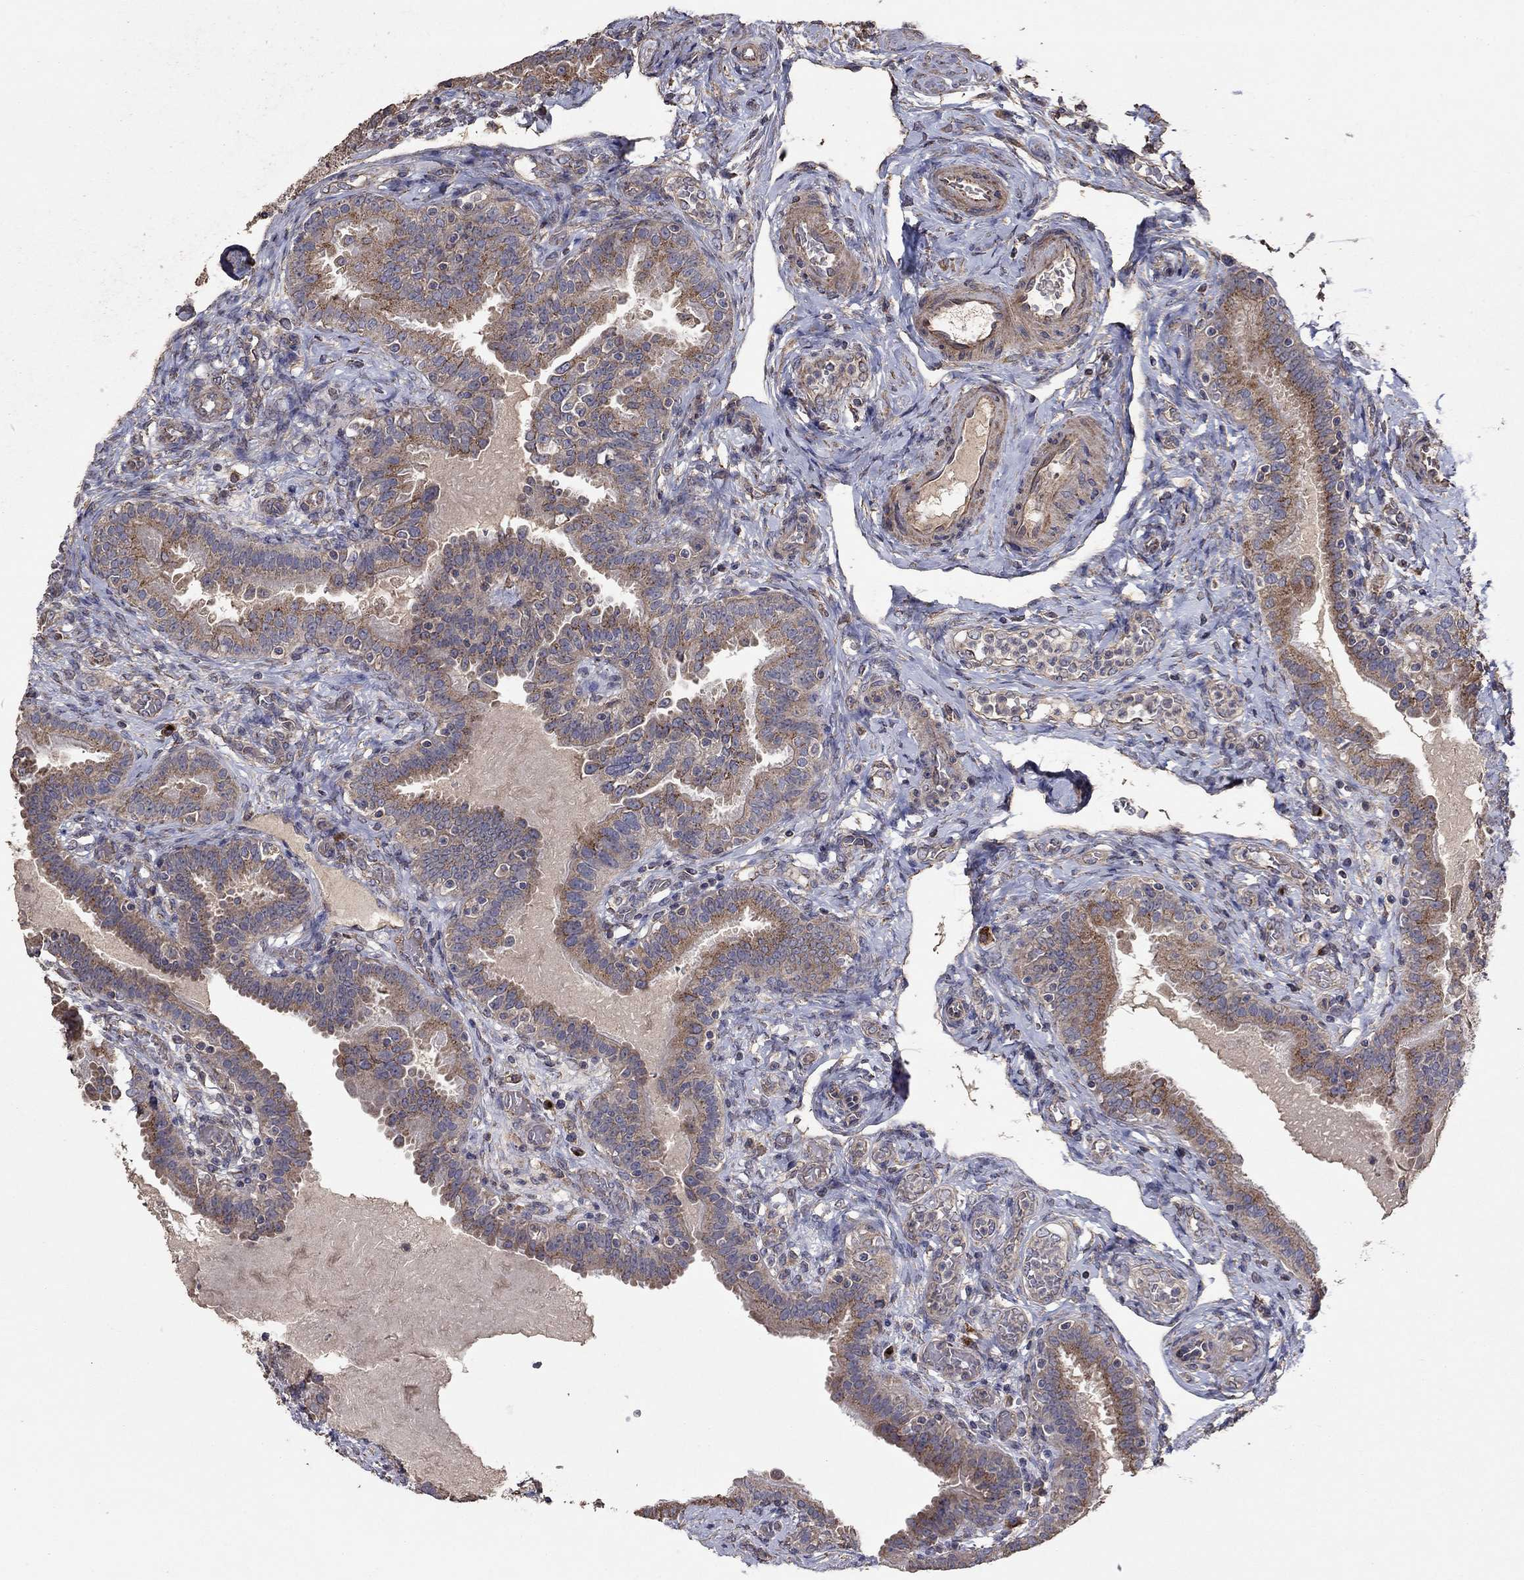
{"staining": {"intensity": "moderate", "quantity": "25%-75%", "location": "cytoplasmic/membranous"}, "tissue": "fallopian tube", "cell_type": "Glandular cells", "image_type": "normal", "snomed": [{"axis": "morphology", "description": "Normal tissue, NOS"}, {"axis": "topography", "description": "Fallopian tube"}, {"axis": "topography", "description": "Ovary"}], "caption": "Immunohistochemistry (IHC) (DAB) staining of unremarkable fallopian tube exhibits moderate cytoplasmic/membranous protein positivity in about 25%-75% of glandular cells.", "gene": "FLT4", "patient": {"sex": "female", "age": 41}}